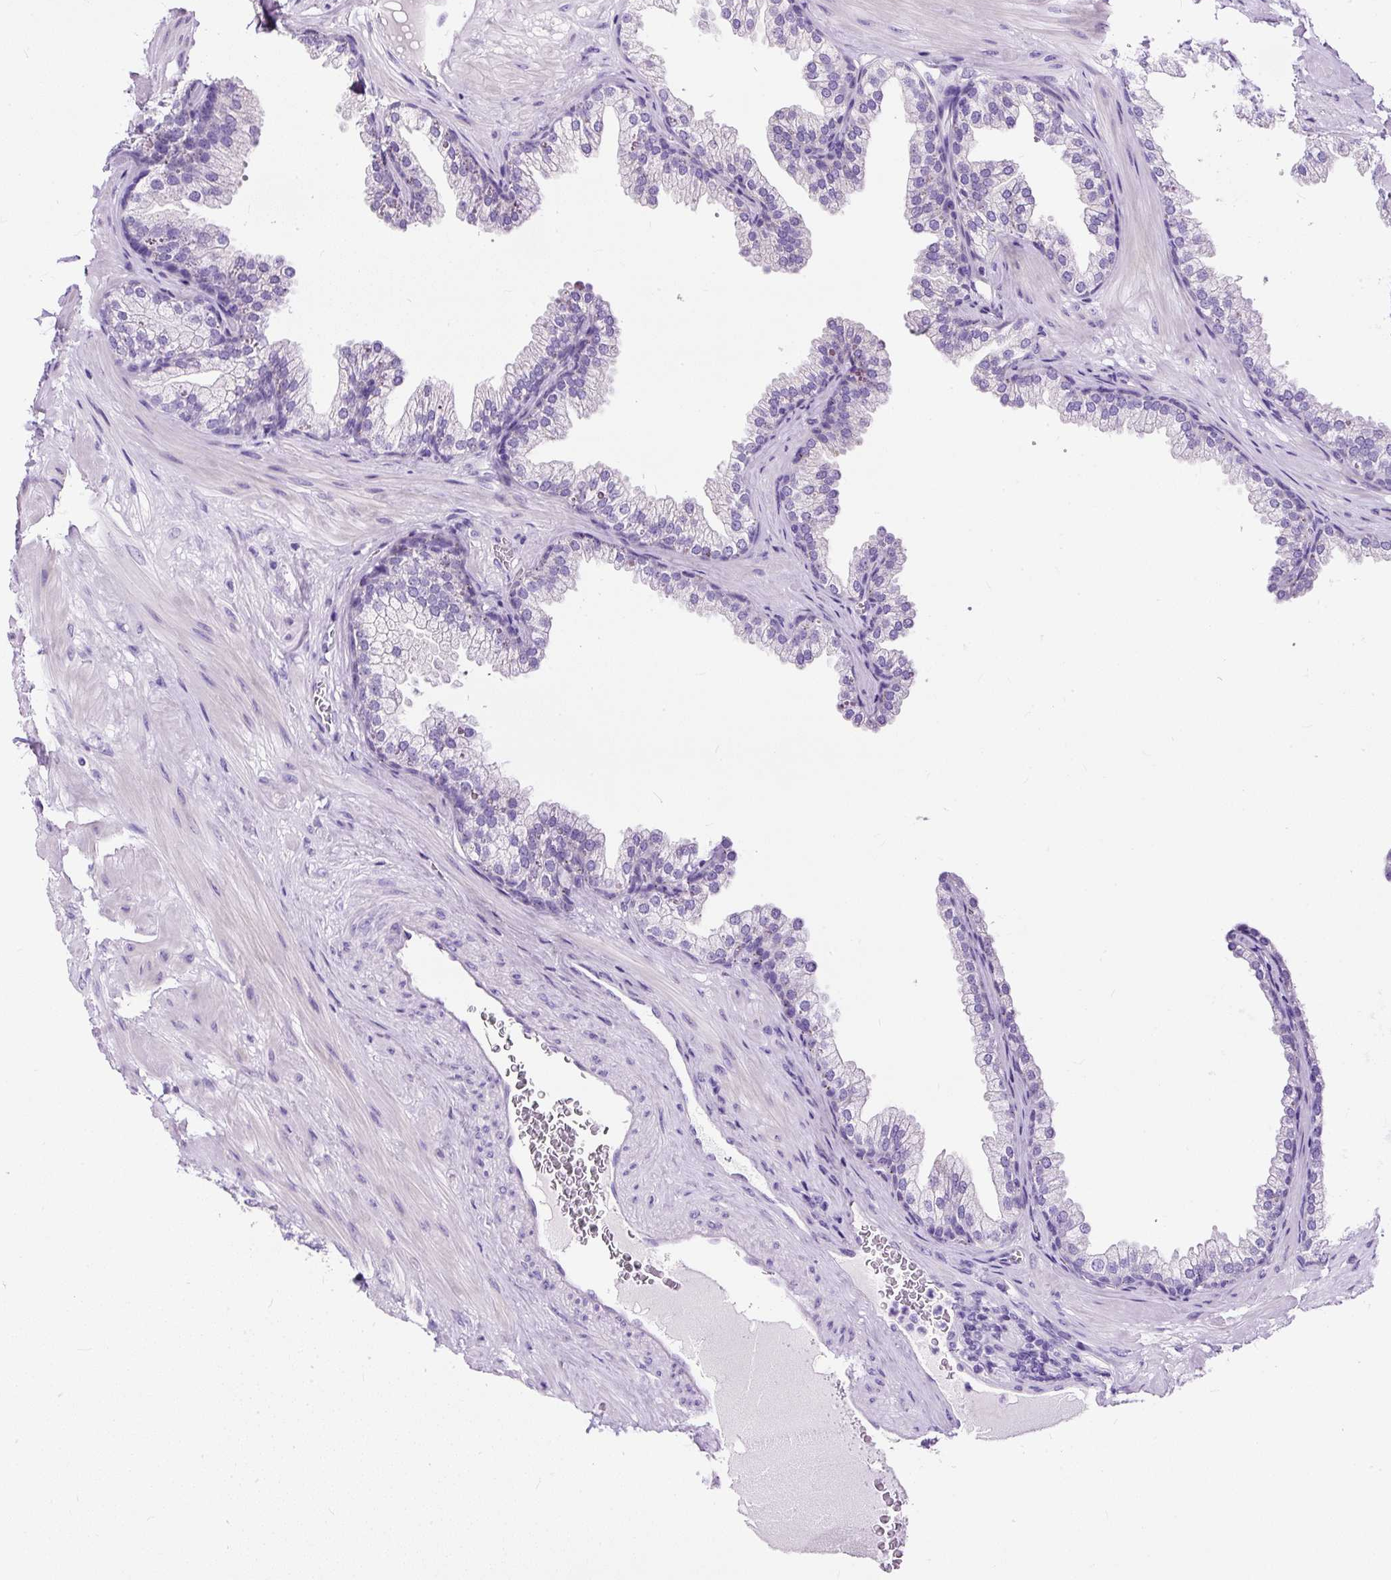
{"staining": {"intensity": "negative", "quantity": "none", "location": "none"}, "tissue": "prostate", "cell_type": "Glandular cells", "image_type": "normal", "snomed": [{"axis": "morphology", "description": "Normal tissue, NOS"}, {"axis": "topography", "description": "Prostate"}], "caption": "The photomicrograph reveals no staining of glandular cells in unremarkable prostate.", "gene": "STOX2", "patient": {"sex": "male", "age": 37}}